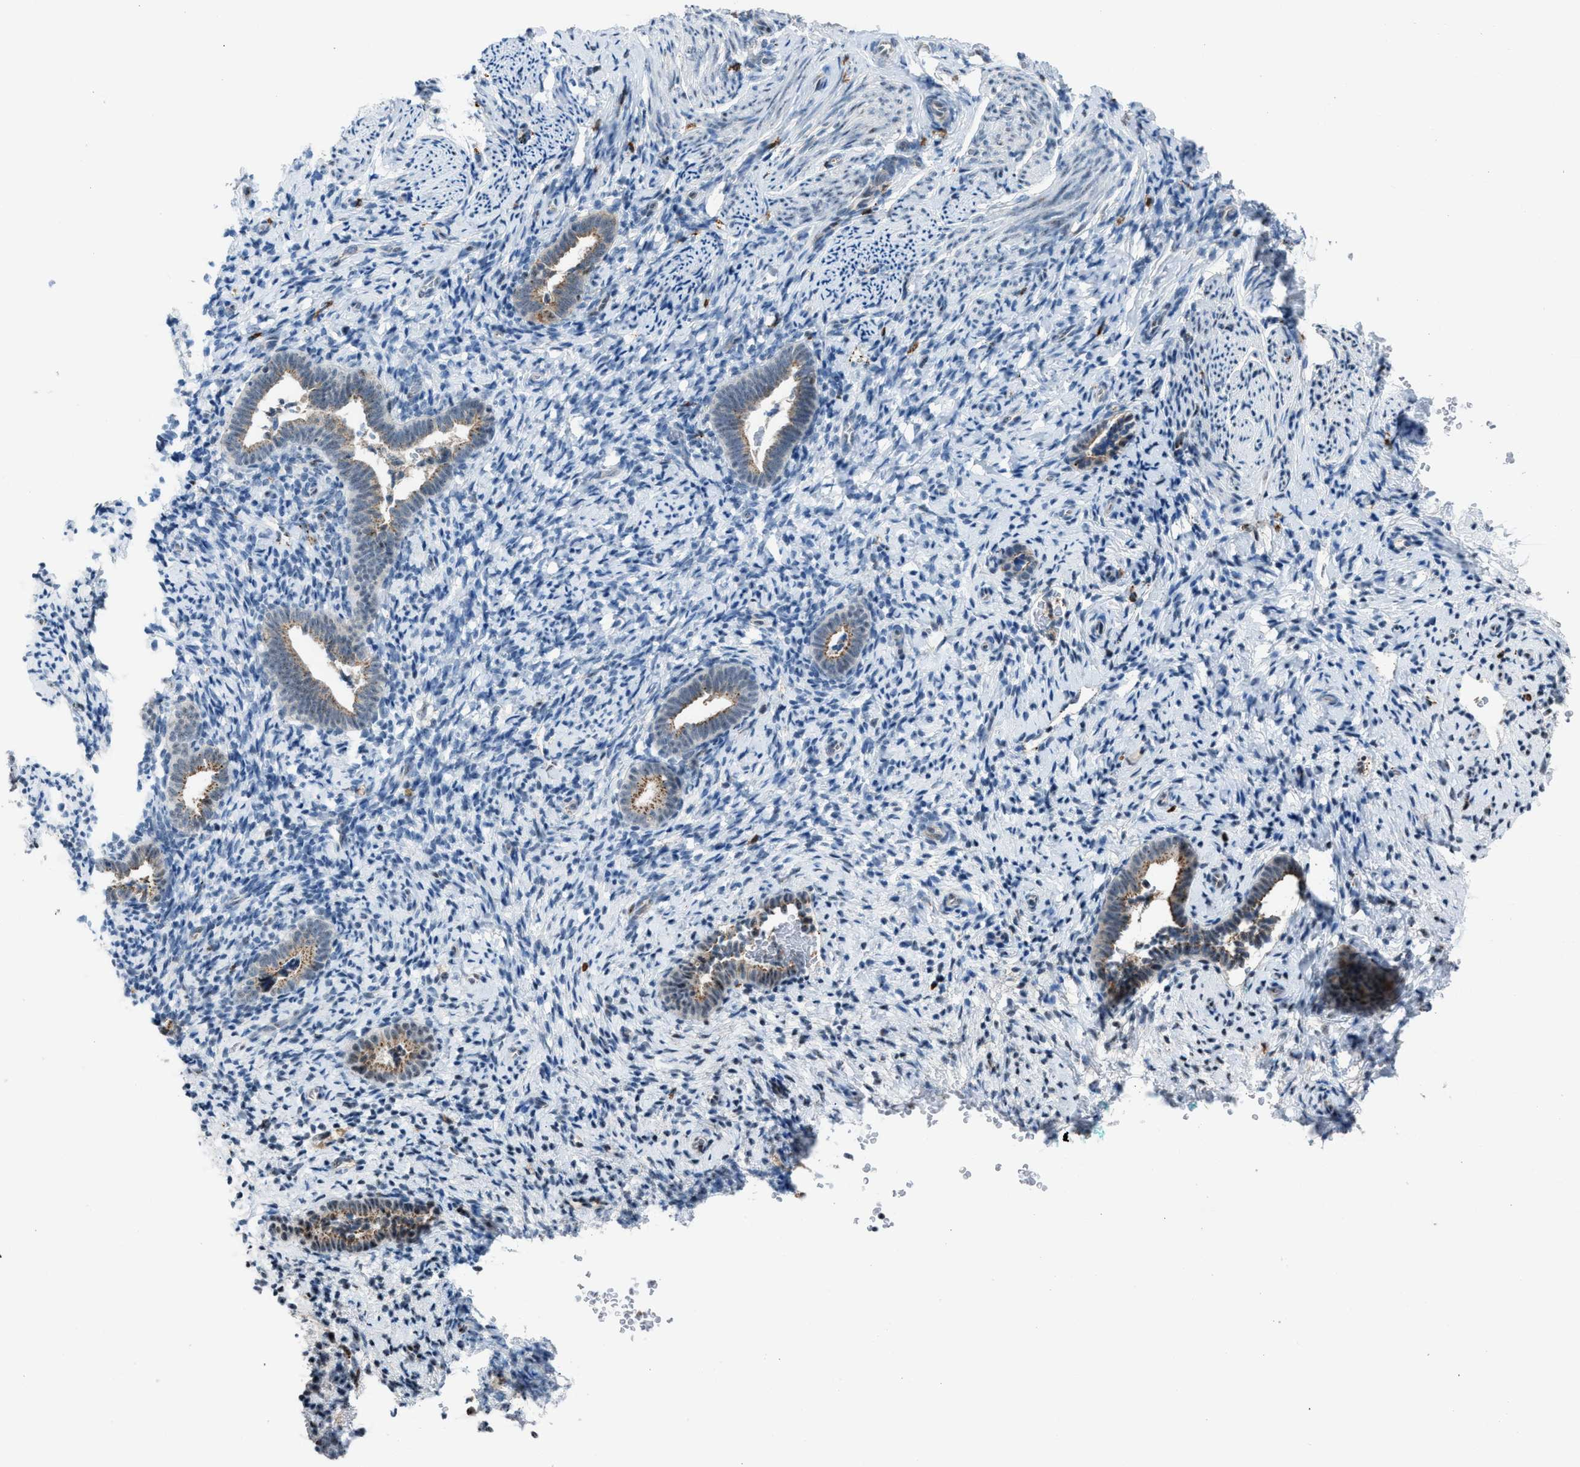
{"staining": {"intensity": "negative", "quantity": "none", "location": "none"}, "tissue": "endometrium", "cell_type": "Cells in endometrial stroma", "image_type": "normal", "snomed": [{"axis": "morphology", "description": "Normal tissue, NOS"}, {"axis": "topography", "description": "Endometrium"}], "caption": "Cells in endometrial stroma are negative for protein expression in normal human endometrium. The staining is performed using DAB (3,3'-diaminobenzidine) brown chromogen with nuclei counter-stained in using hematoxylin.", "gene": "CENPP", "patient": {"sex": "female", "age": 51}}